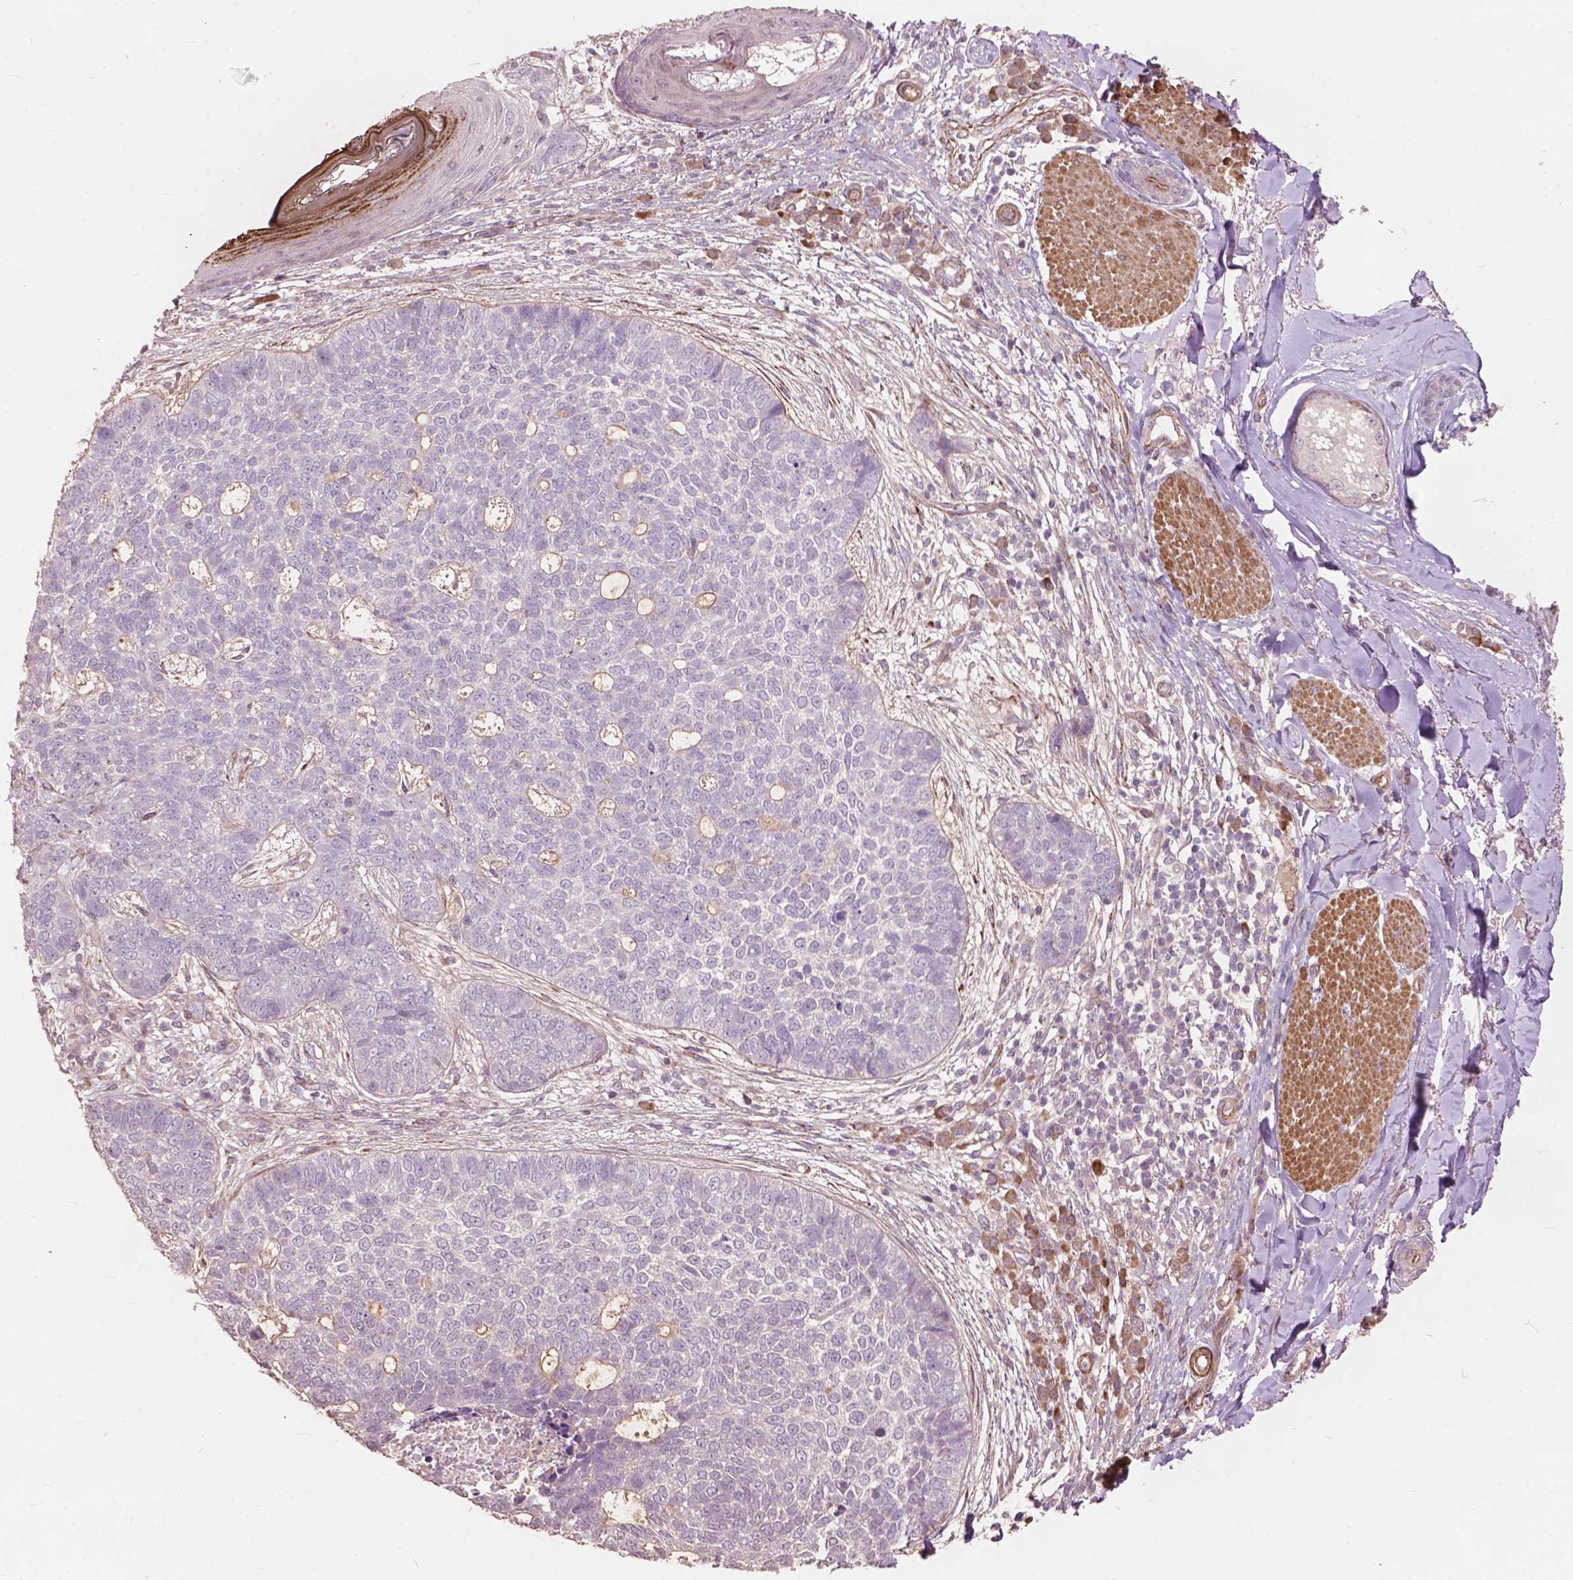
{"staining": {"intensity": "negative", "quantity": "none", "location": "none"}, "tissue": "skin cancer", "cell_type": "Tumor cells", "image_type": "cancer", "snomed": [{"axis": "morphology", "description": "Basal cell carcinoma"}, {"axis": "topography", "description": "Skin"}], "caption": "This is a micrograph of immunohistochemistry (IHC) staining of skin basal cell carcinoma, which shows no positivity in tumor cells. (DAB immunohistochemistry (IHC), high magnification).", "gene": "FNIP1", "patient": {"sex": "female", "age": 69}}